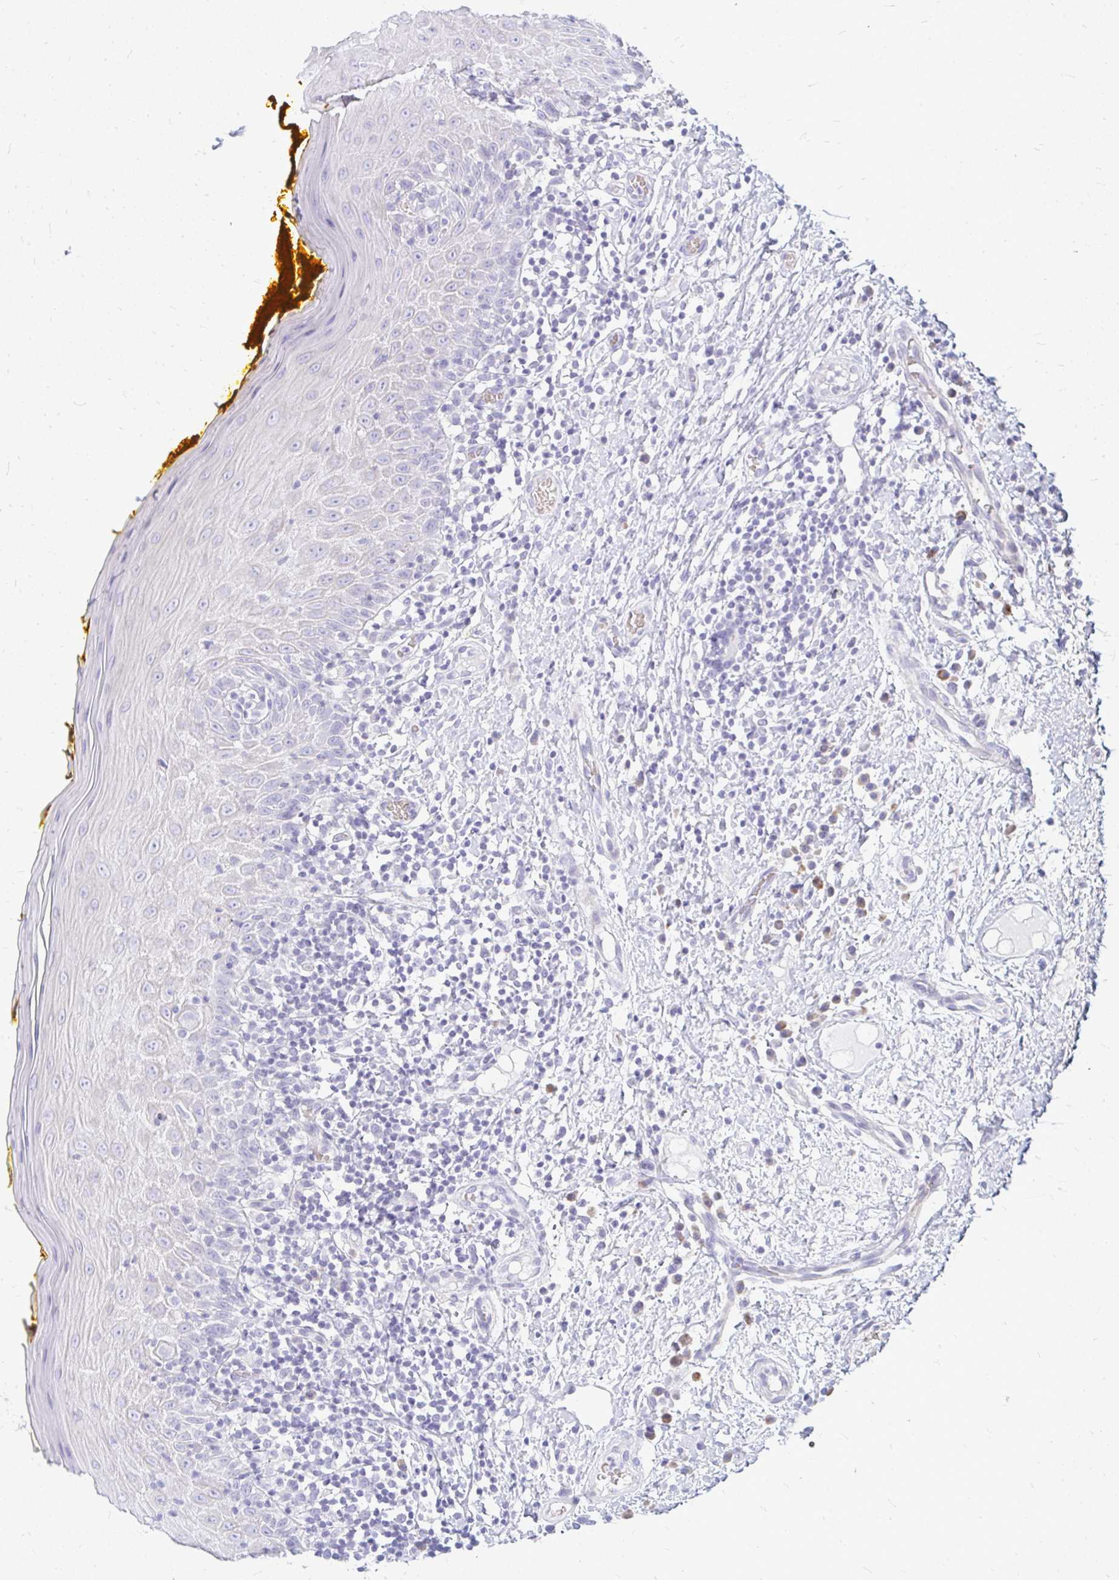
{"staining": {"intensity": "negative", "quantity": "none", "location": "none"}, "tissue": "oral mucosa", "cell_type": "Squamous epithelial cells", "image_type": "normal", "snomed": [{"axis": "morphology", "description": "Normal tissue, NOS"}, {"axis": "topography", "description": "Oral tissue"}, {"axis": "topography", "description": "Tounge, NOS"}], "caption": "An IHC histopathology image of normal oral mucosa is shown. There is no staining in squamous epithelial cells of oral mucosa.", "gene": "TSPEAR", "patient": {"sex": "female", "age": 58}}